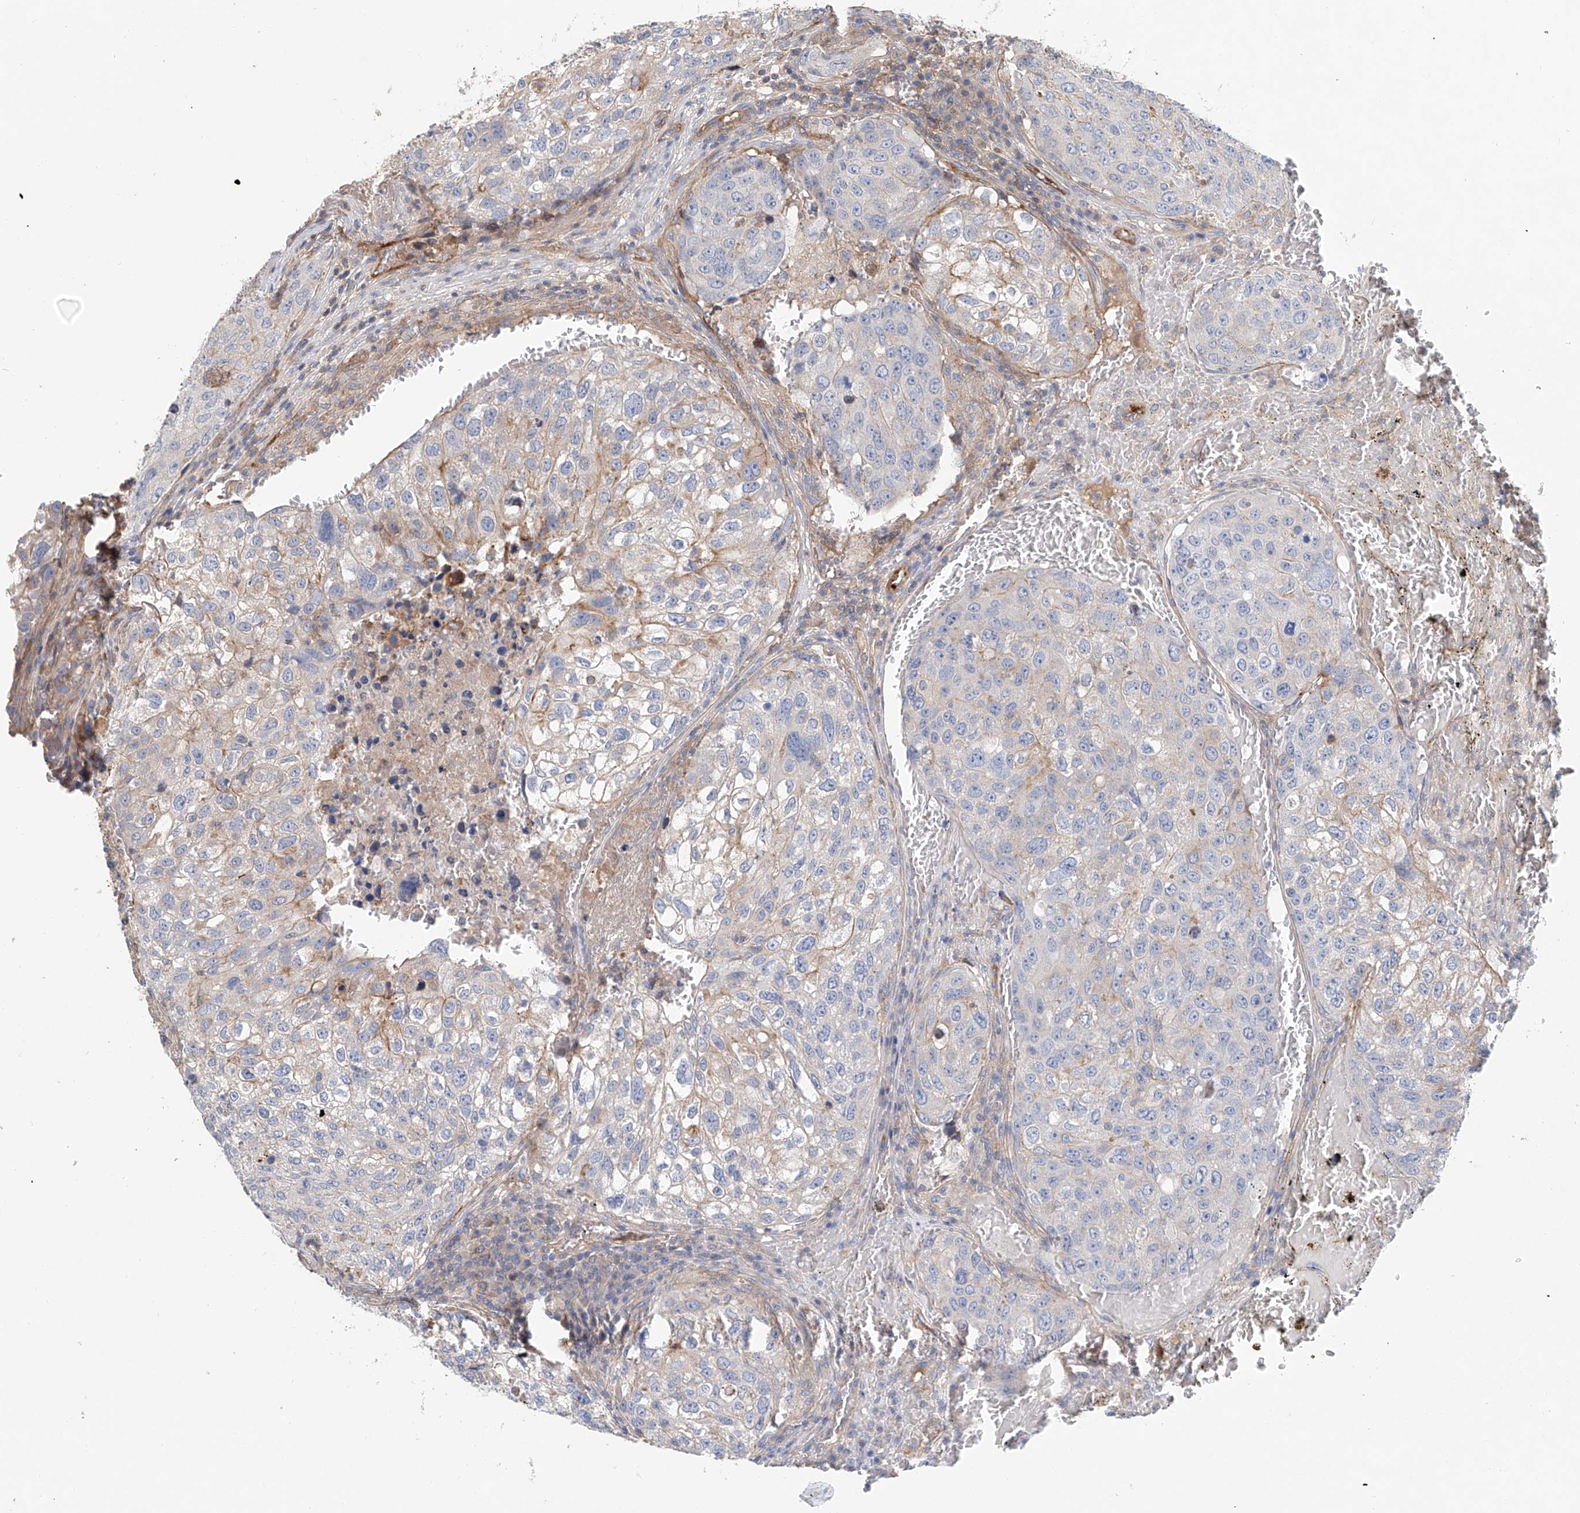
{"staining": {"intensity": "weak", "quantity": "<25%", "location": "cytoplasmic/membranous"}, "tissue": "urothelial cancer", "cell_type": "Tumor cells", "image_type": "cancer", "snomed": [{"axis": "morphology", "description": "Urothelial carcinoma, High grade"}, {"axis": "topography", "description": "Lymph node"}, {"axis": "topography", "description": "Urinary bladder"}], "caption": "Immunohistochemical staining of urothelial cancer displays no significant positivity in tumor cells.", "gene": "FRYL", "patient": {"sex": "male", "age": 51}}